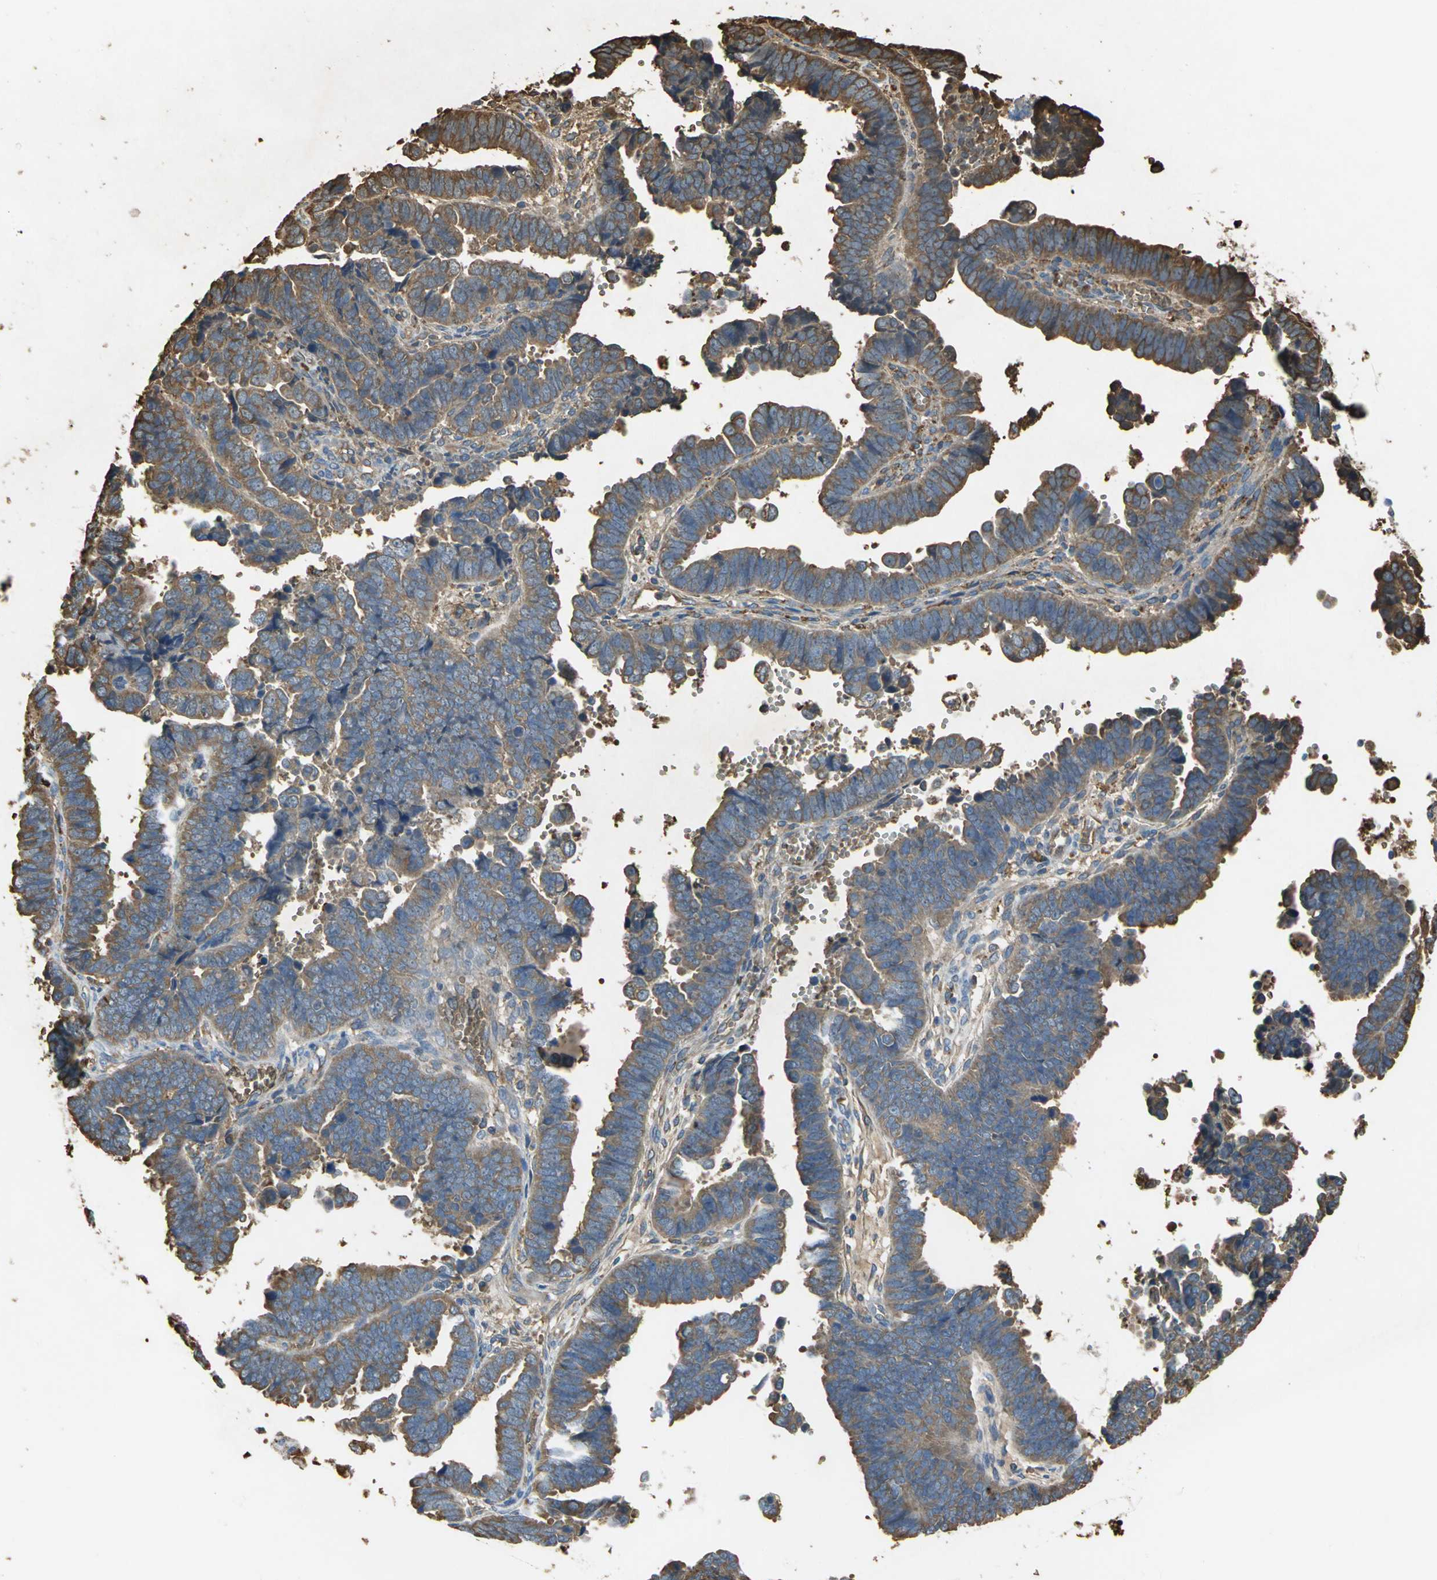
{"staining": {"intensity": "strong", "quantity": ">75%", "location": "cytoplasmic/membranous"}, "tissue": "endometrial cancer", "cell_type": "Tumor cells", "image_type": "cancer", "snomed": [{"axis": "morphology", "description": "Adenocarcinoma, NOS"}, {"axis": "topography", "description": "Endometrium"}], "caption": "An IHC image of neoplastic tissue is shown. Protein staining in brown highlights strong cytoplasmic/membranous positivity in endometrial cancer (adenocarcinoma) within tumor cells.", "gene": "TREM1", "patient": {"sex": "female", "age": 75}}